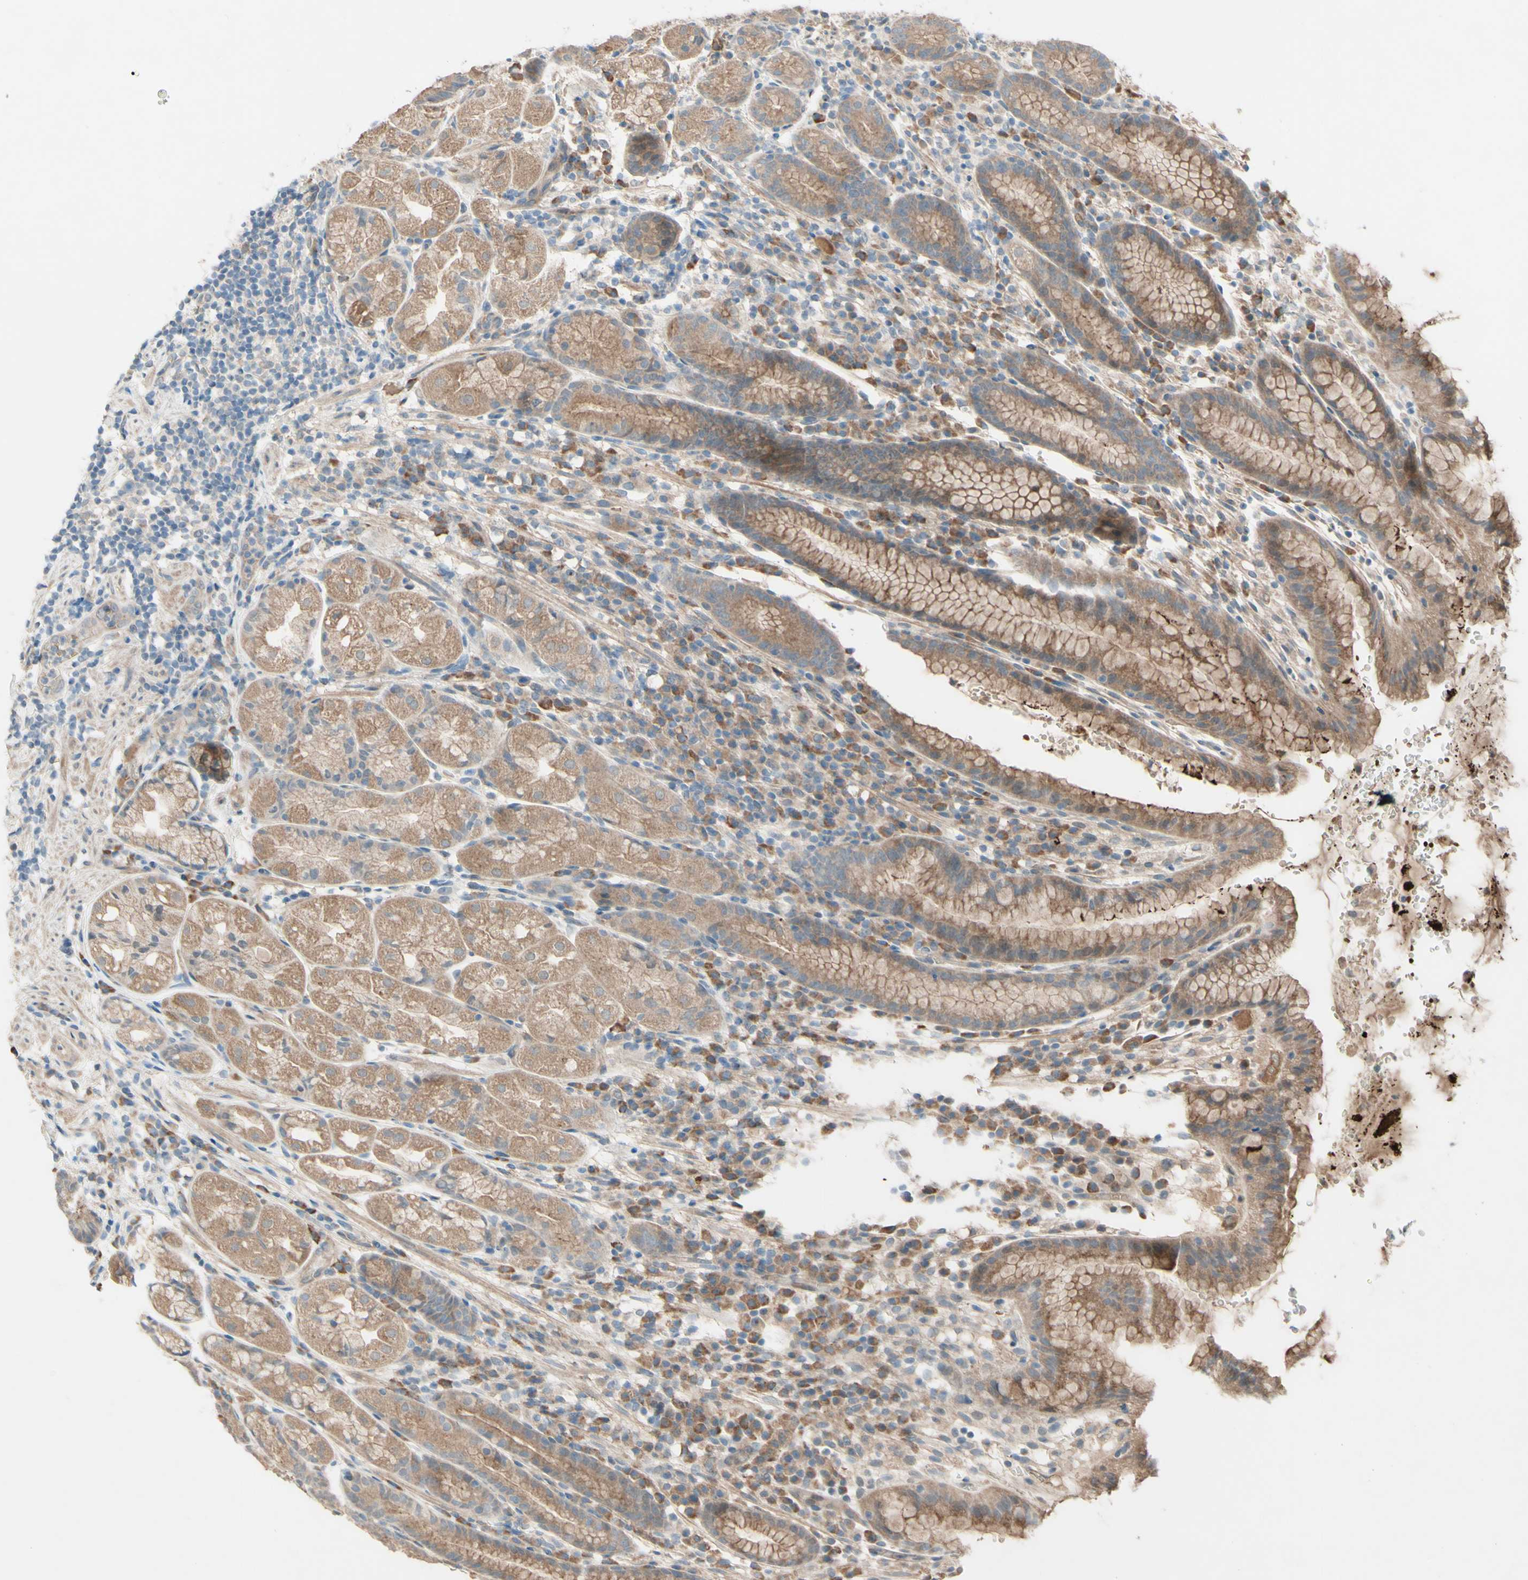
{"staining": {"intensity": "moderate", "quantity": ">75%", "location": "cytoplasmic/membranous"}, "tissue": "stomach", "cell_type": "Glandular cells", "image_type": "normal", "snomed": [{"axis": "morphology", "description": "Normal tissue, NOS"}, {"axis": "topography", "description": "Stomach, lower"}], "caption": "Protein expression analysis of unremarkable human stomach reveals moderate cytoplasmic/membranous positivity in approximately >75% of glandular cells. The staining is performed using DAB brown chromogen to label protein expression. The nuclei are counter-stained blue using hematoxylin.", "gene": "IL2", "patient": {"sex": "male", "age": 52}}